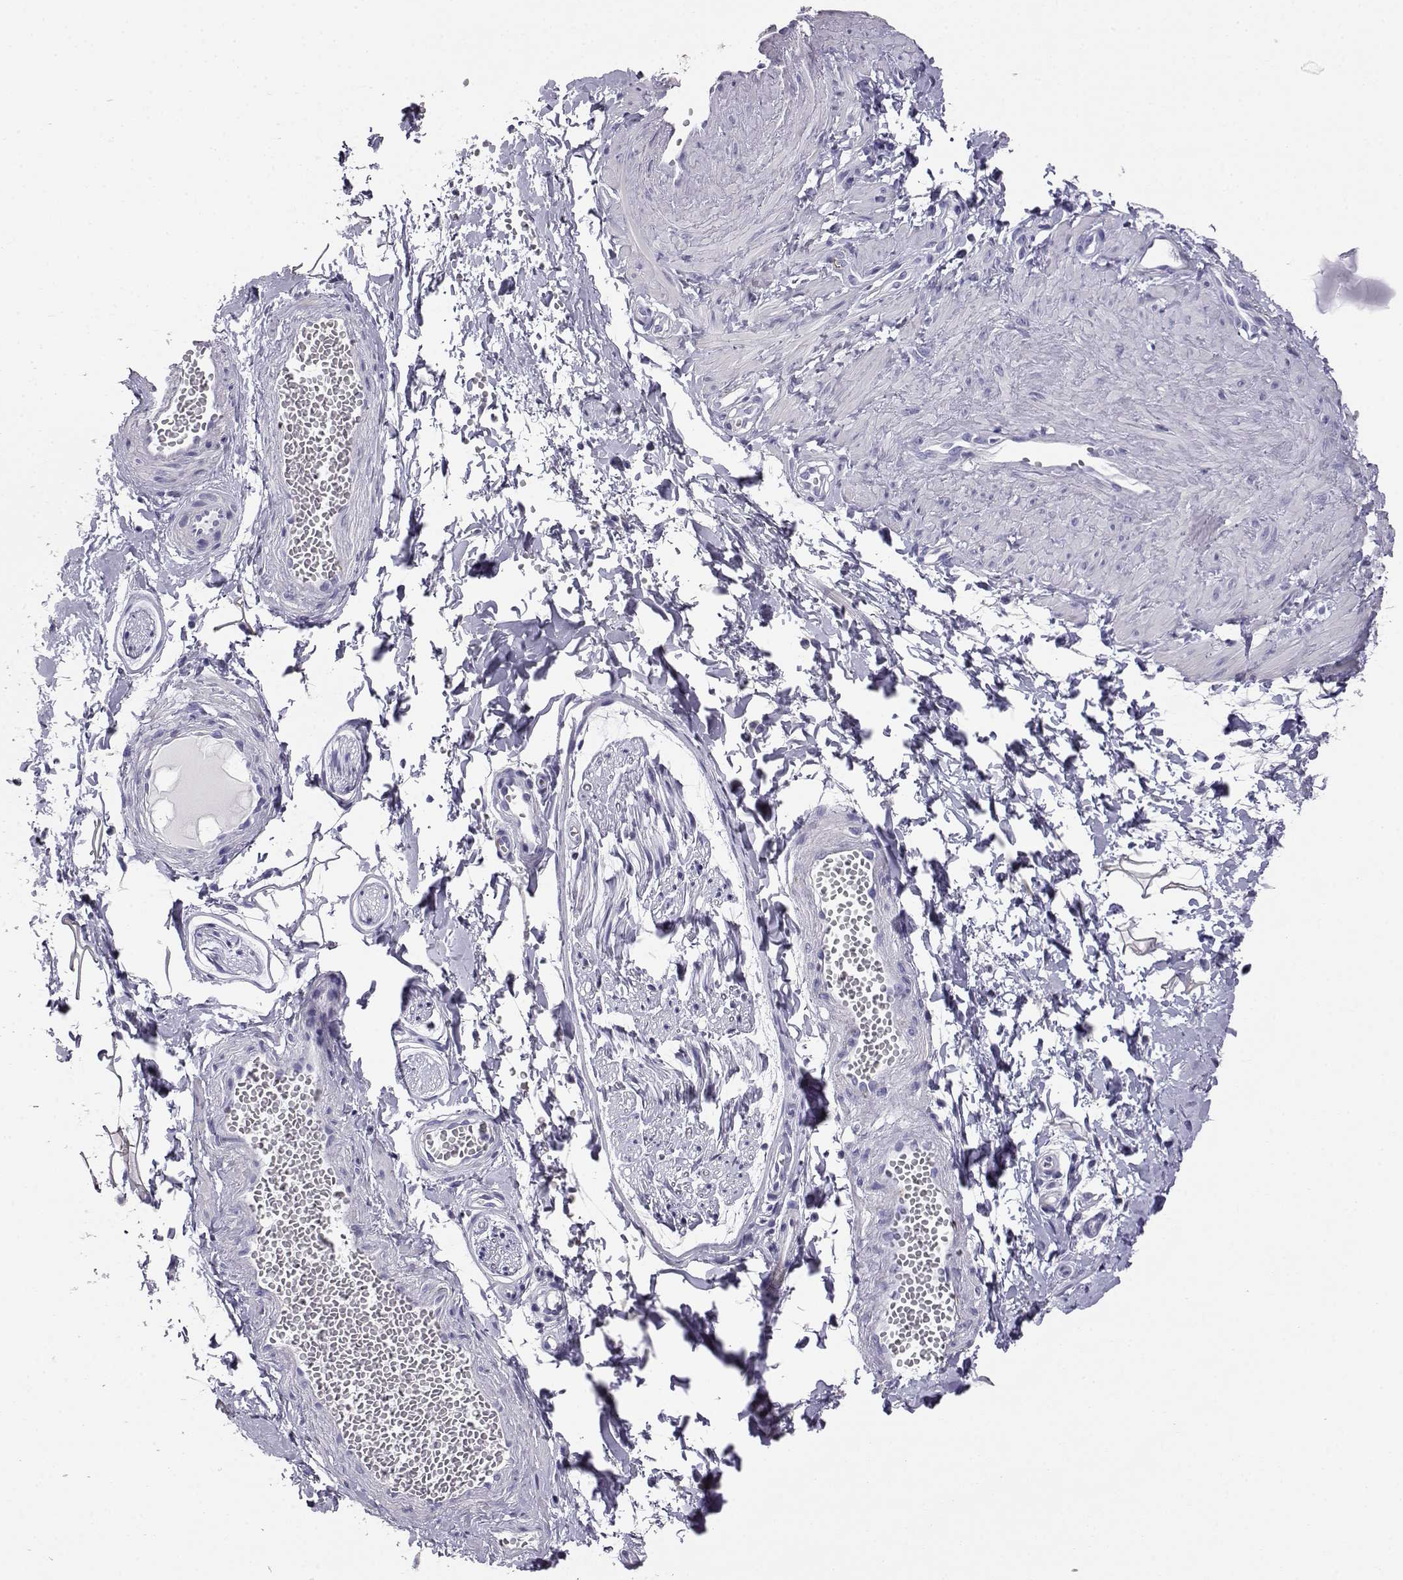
{"staining": {"intensity": "negative", "quantity": "none", "location": "none"}, "tissue": "adipose tissue", "cell_type": "Adipocytes", "image_type": "normal", "snomed": [{"axis": "morphology", "description": "Normal tissue, NOS"}, {"axis": "topography", "description": "Smooth muscle"}, {"axis": "topography", "description": "Peripheral nerve tissue"}], "caption": "High power microscopy histopathology image of an immunohistochemistry micrograph of unremarkable adipose tissue, revealing no significant positivity in adipocytes. The staining was performed using DAB to visualize the protein expression in brown, while the nuclei were stained in blue with hematoxylin (Magnification: 20x).", "gene": "AKR1B1", "patient": {"sex": "male", "age": 22}}